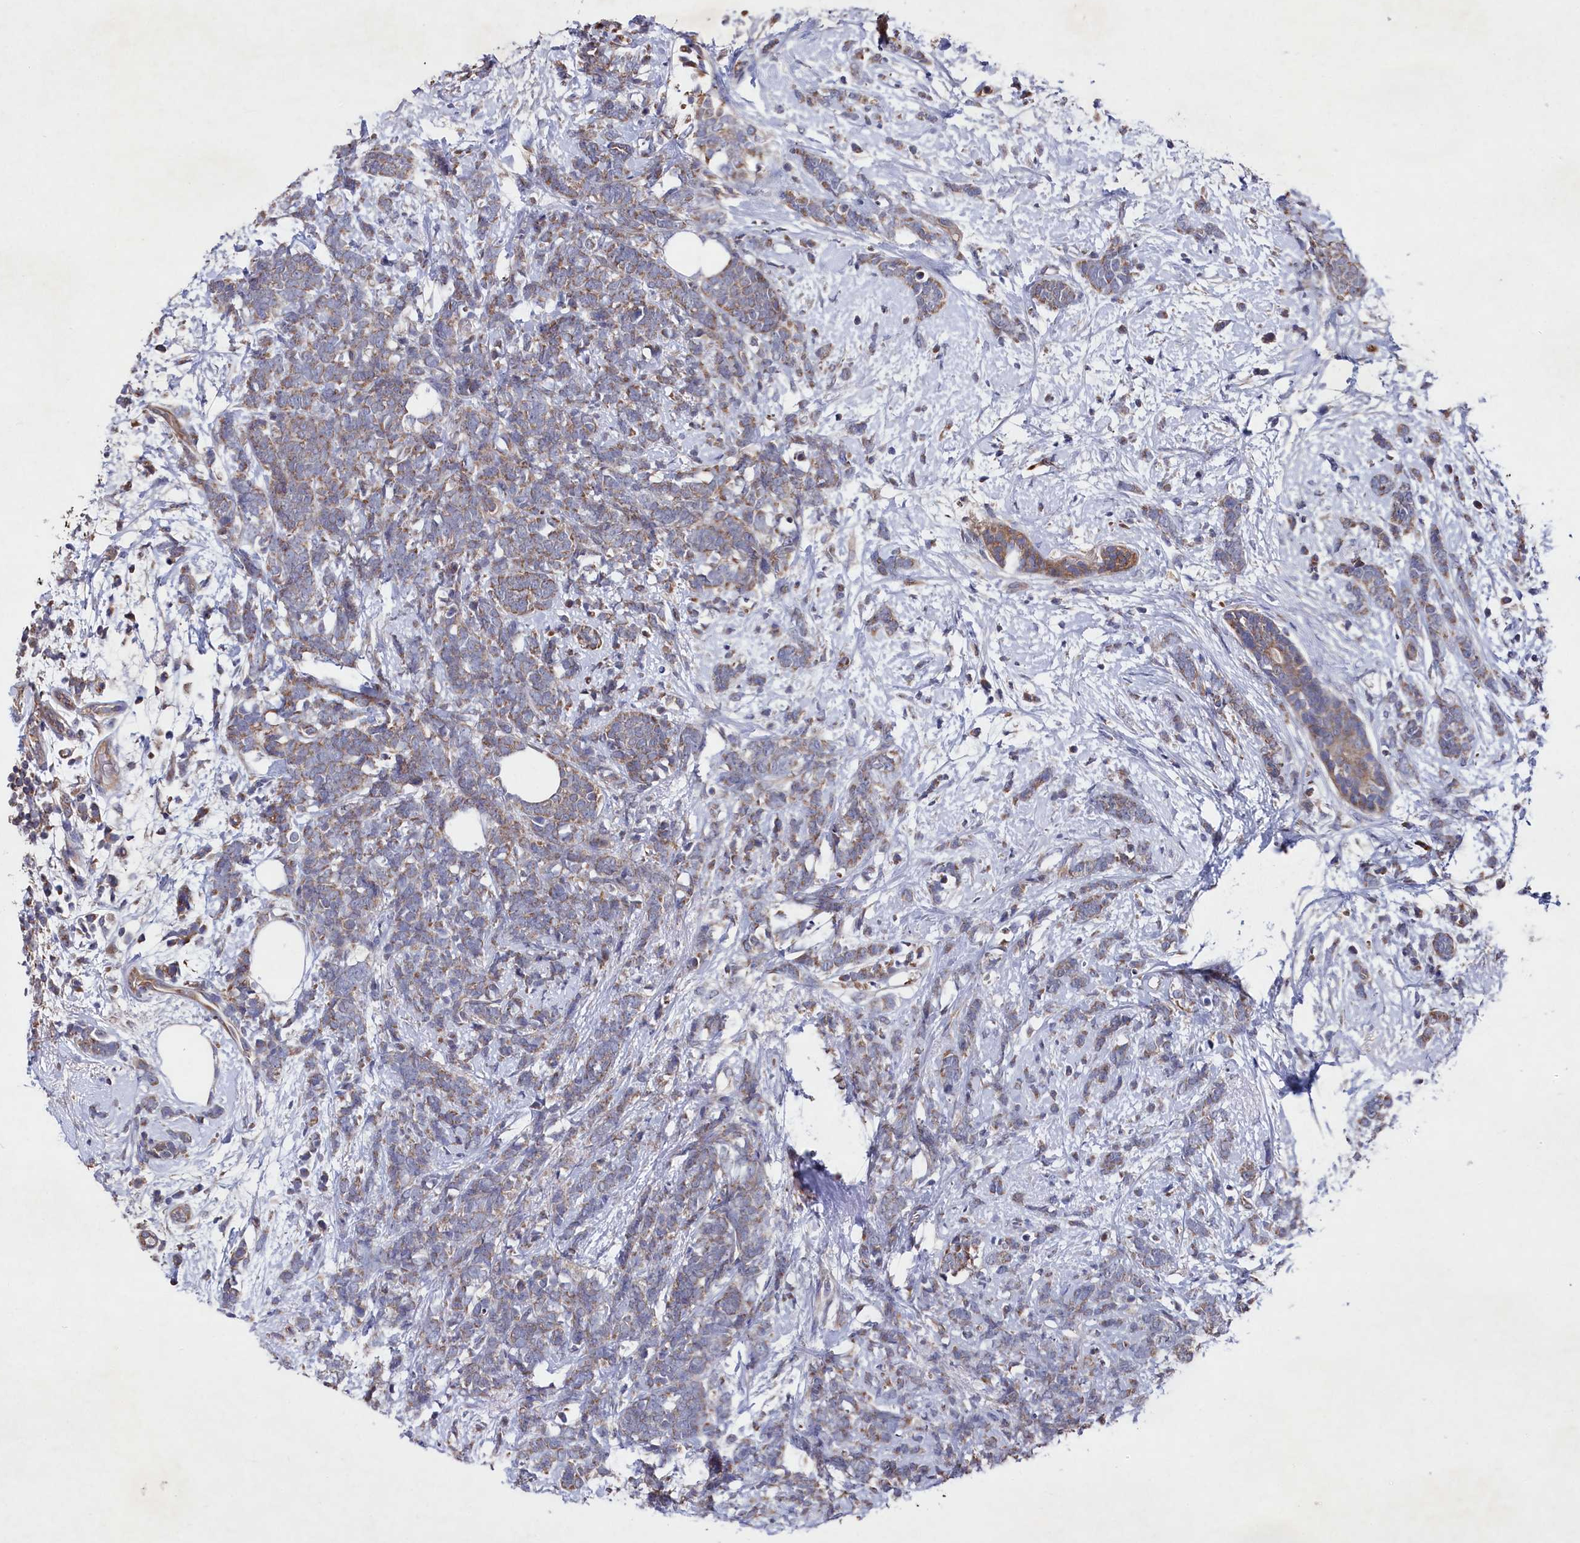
{"staining": {"intensity": "moderate", "quantity": "<25%", "location": "cytoplasmic/membranous"}, "tissue": "breast cancer", "cell_type": "Tumor cells", "image_type": "cancer", "snomed": [{"axis": "morphology", "description": "Lobular carcinoma"}, {"axis": "topography", "description": "Breast"}], "caption": "An IHC photomicrograph of neoplastic tissue is shown. Protein staining in brown labels moderate cytoplasmic/membranous positivity in lobular carcinoma (breast) within tumor cells. Nuclei are stained in blue.", "gene": "SUPV3L1", "patient": {"sex": "female", "age": 58}}